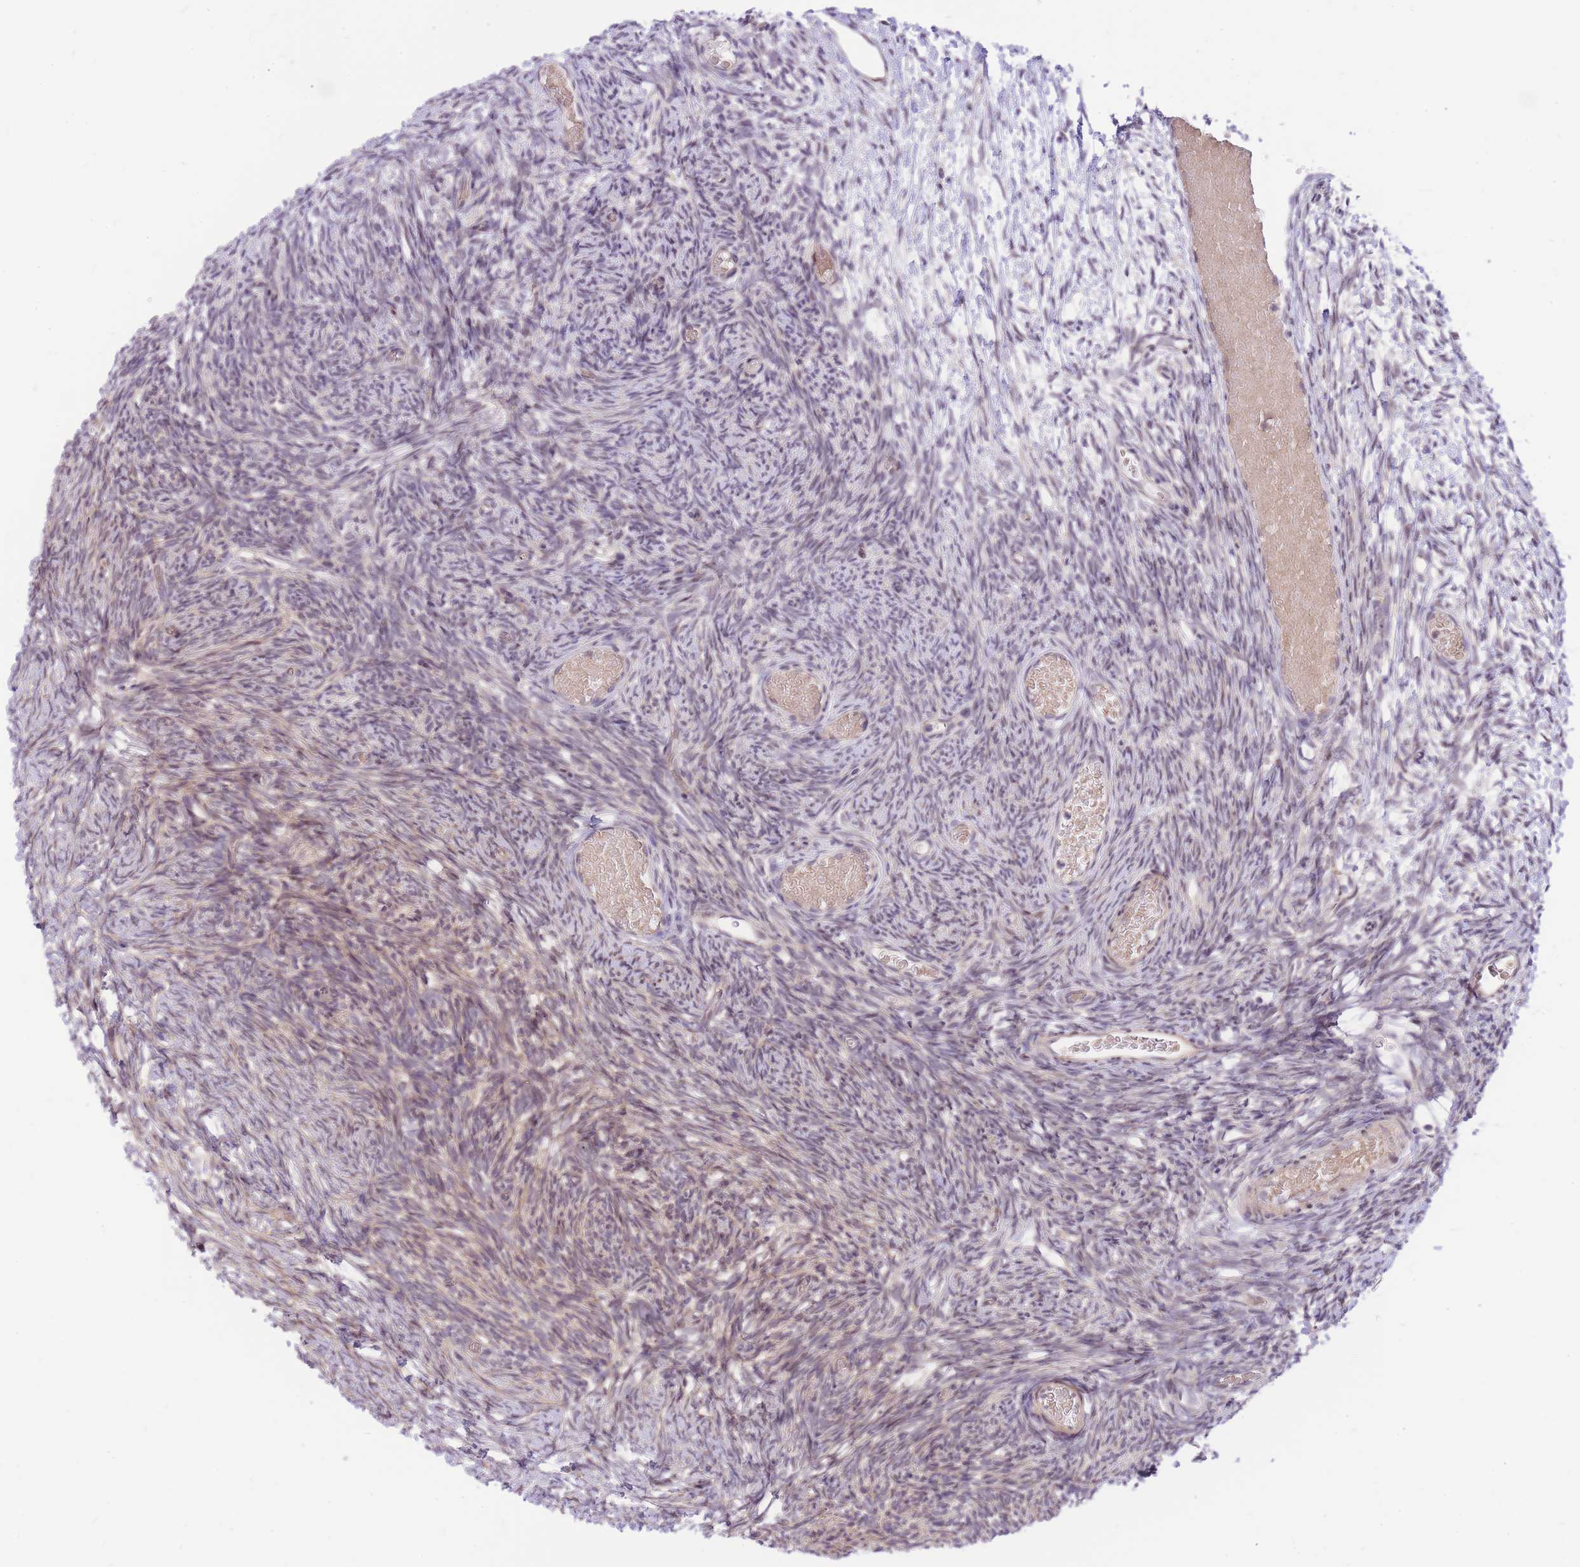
{"staining": {"intensity": "weak", "quantity": "25%-75%", "location": "cytoplasmic/membranous,nuclear"}, "tissue": "ovary", "cell_type": "Ovarian stroma cells", "image_type": "normal", "snomed": [{"axis": "morphology", "description": "Normal tissue, NOS"}, {"axis": "topography", "description": "Ovary"}], "caption": "Immunohistochemistry histopathology image of normal ovary: human ovary stained using immunohistochemistry shows low levels of weak protein expression localized specifically in the cytoplasmic/membranous,nuclear of ovarian stroma cells, appearing as a cytoplasmic/membranous,nuclear brown color.", "gene": "MINDY2", "patient": {"sex": "female", "age": 39}}